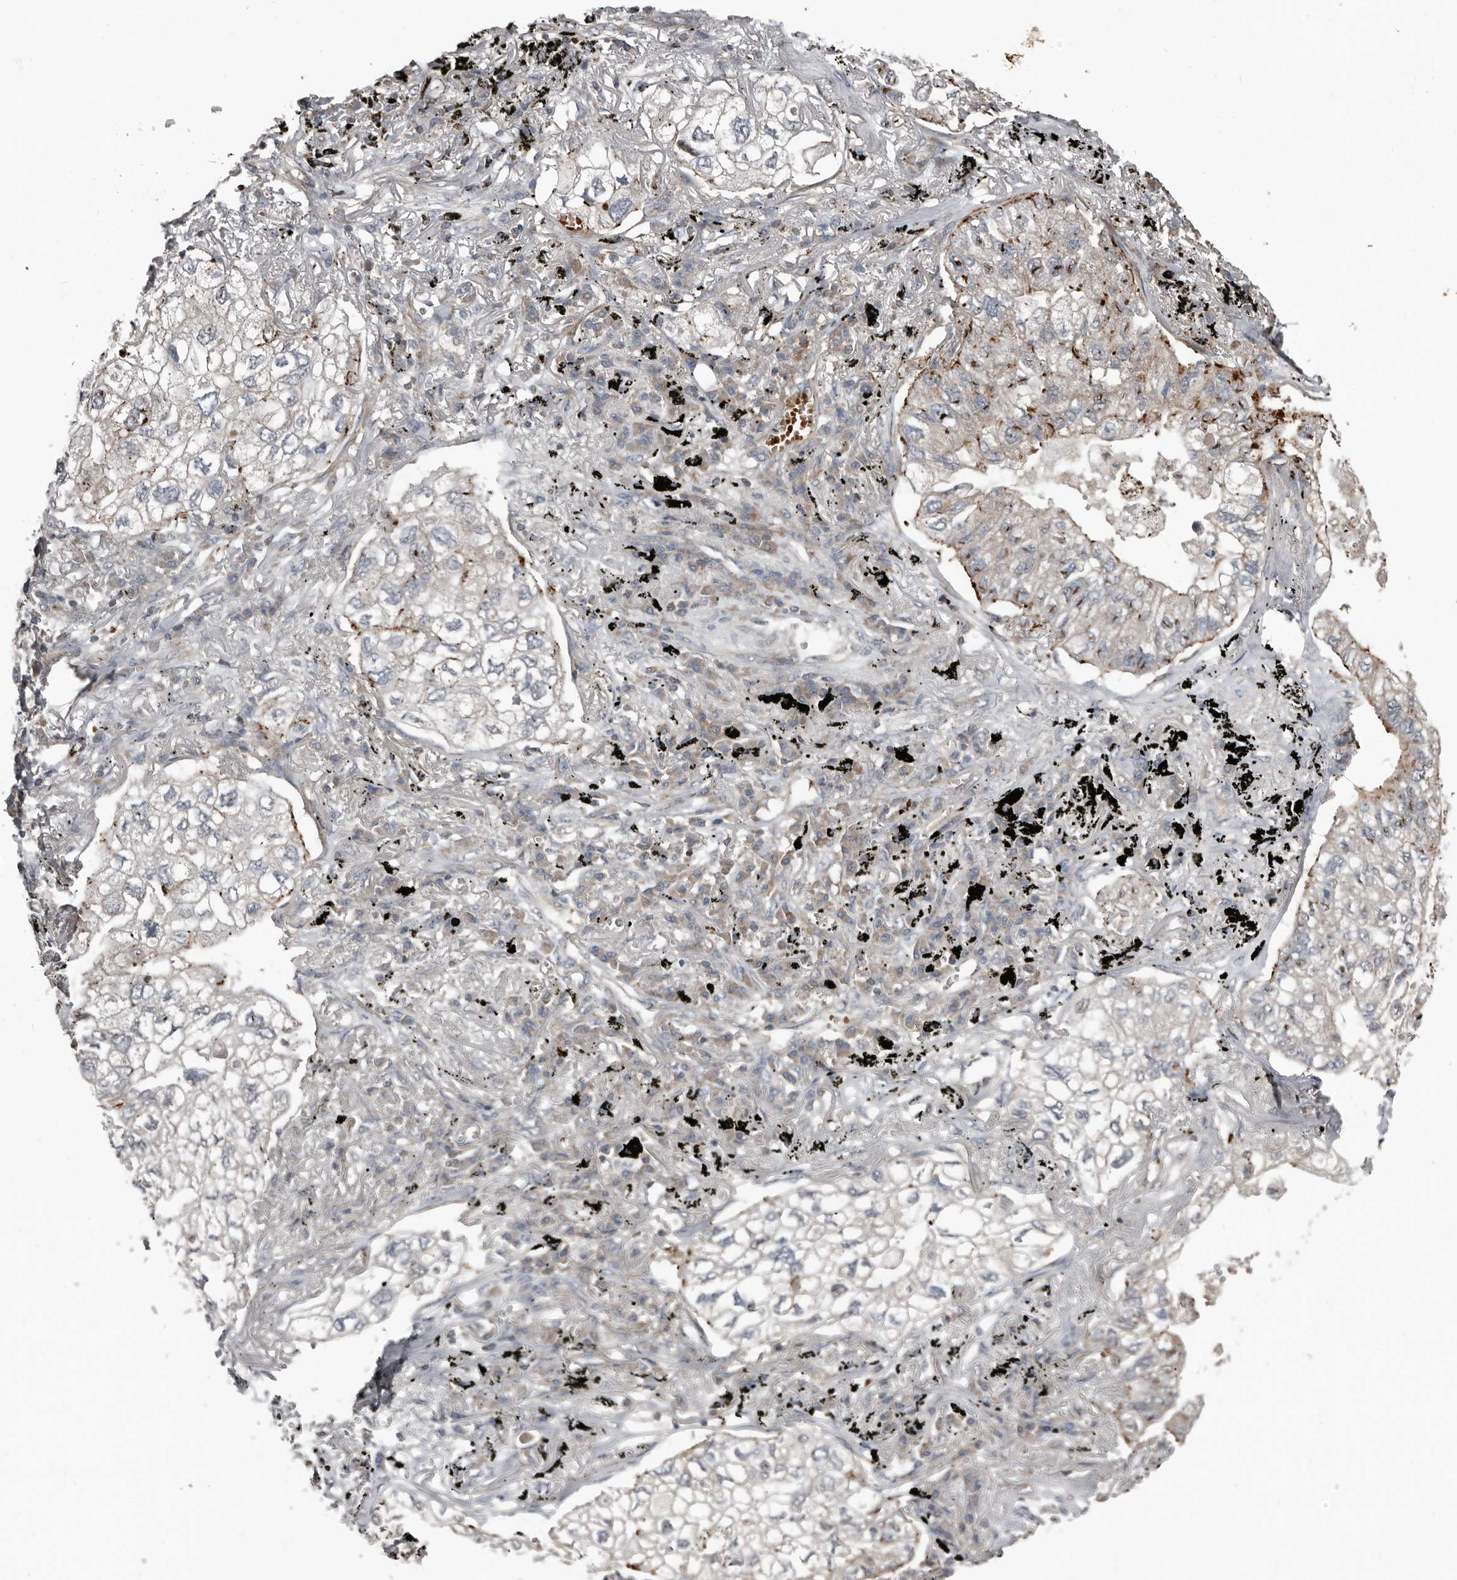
{"staining": {"intensity": "negative", "quantity": "none", "location": "none"}, "tissue": "lung cancer", "cell_type": "Tumor cells", "image_type": "cancer", "snomed": [{"axis": "morphology", "description": "Adenocarcinoma, NOS"}, {"axis": "topography", "description": "Lung"}], "caption": "The histopathology image displays no significant positivity in tumor cells of adenocarcinoma (lung). (Stains: DAB IHC with hematoxylin counter stain, Microscopy: brightfield microscopy at high magnification).", "gene": "FBXO31", "patient": {"sex": "male", "age": 65}}